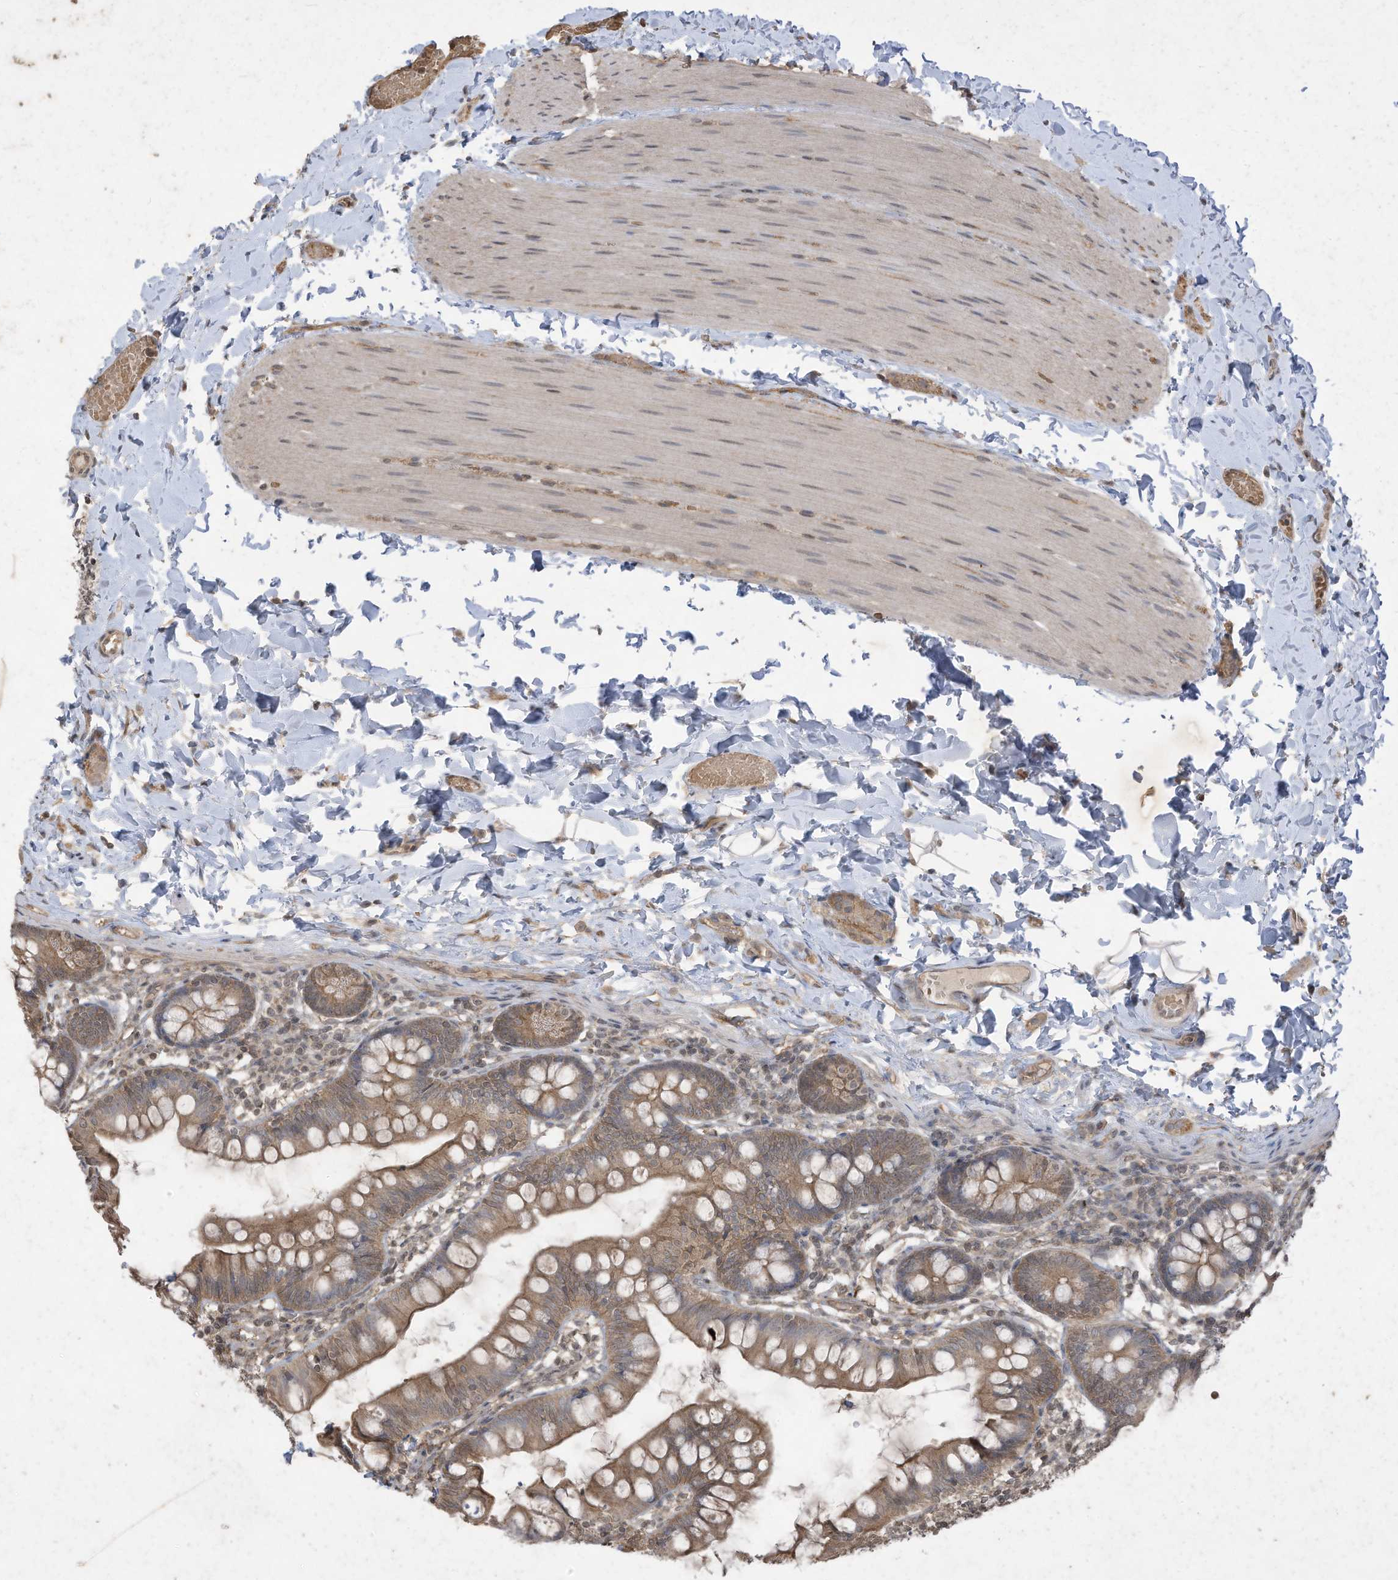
{"staining": {"intensity": "moderate", "quantity": ">75%", "location": "cytoplasmic/membranous"}, "tissue": "small intestine", "cell_type": "Glandular cells", "image_type": "normal", "snomed": [{"axis": "morphology", "description": "Normal tissue, NOS"}, {"axis": "topography", "description": "Small intestine"}], "caption": "Protein staining by IHC displays moderate cytoplasmic/membranous staining in approximately >75% of glandular cells in benign small intestine.", "gene": "MATN2", "patient": {"sex": "male", "age": 7}}